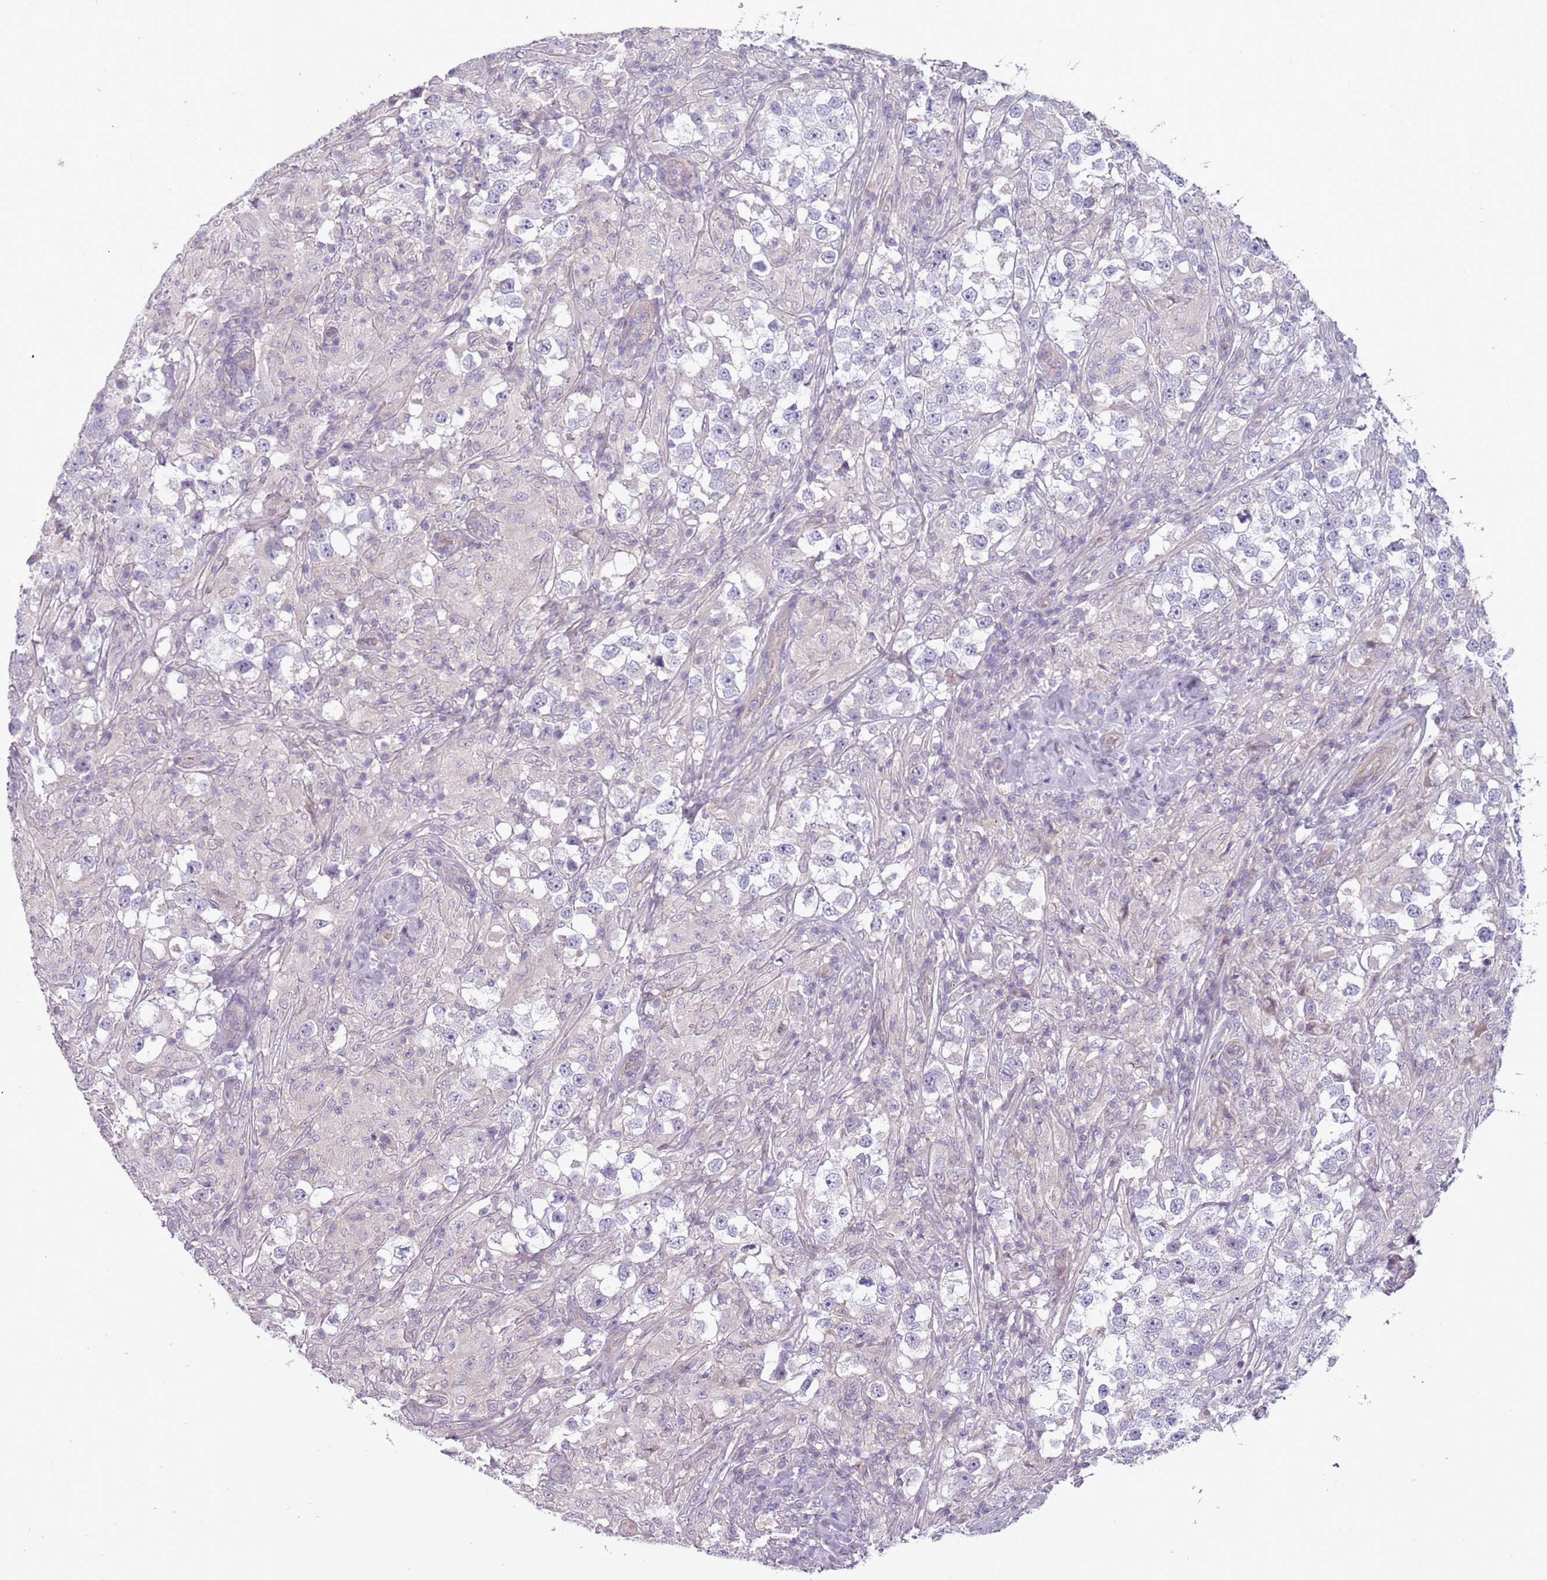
{"staining": {"intensity": "negative", "quantity": "none", "location": "none"}, "tissue": "testis cancer", "cell_type": "Tumor cells", "image_type": "cancer", "snomed": [{"axis": "morphology", "description": "Seminoma, NOS"}, {"axis": "topography", "description": "Testis"}], "caption": "Seminoma (testis) stained for a protein using IHC demonstrates no positivity tumor cells.", "gene": "TLCD2", "patient": {"sex": "male", "age": 46}}